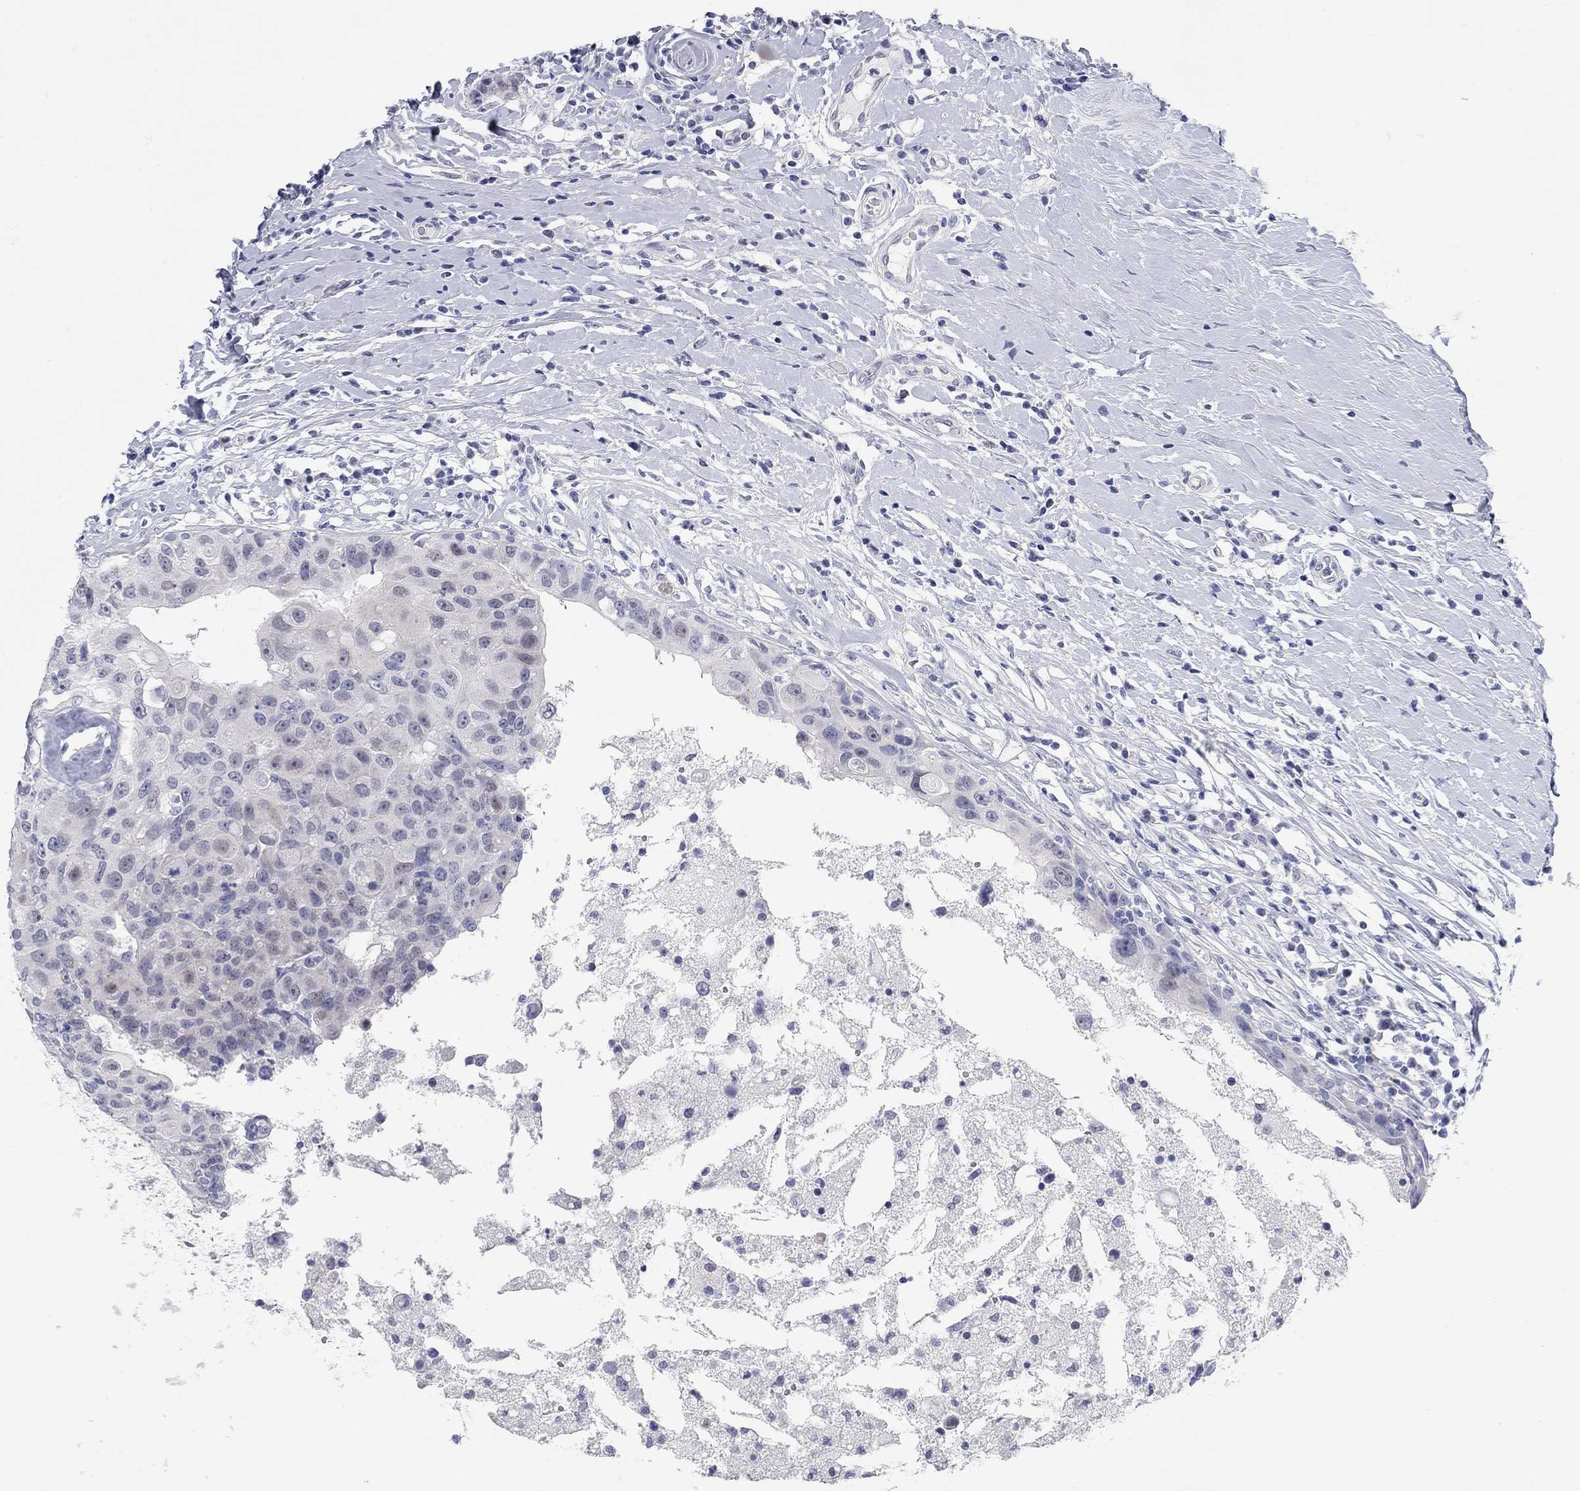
{"staining": {"intensity": "negative", "quantity": "none", "location": "none"}, "tissue": "breast cancer", "cell_type": "Tumor cells", "image_type": "cancer", "snomed": [{"axis": "morphology", "description": "Duct carcinoma"}, {"axis": "topography", "description": "Breast"}], "caption": "The photomicrograph demonstrates no staining of tumor cells in breast cancer (intraductal carcinoma).", "gene": "WASF3", "patient": {"sex": "female", "age": 27}}